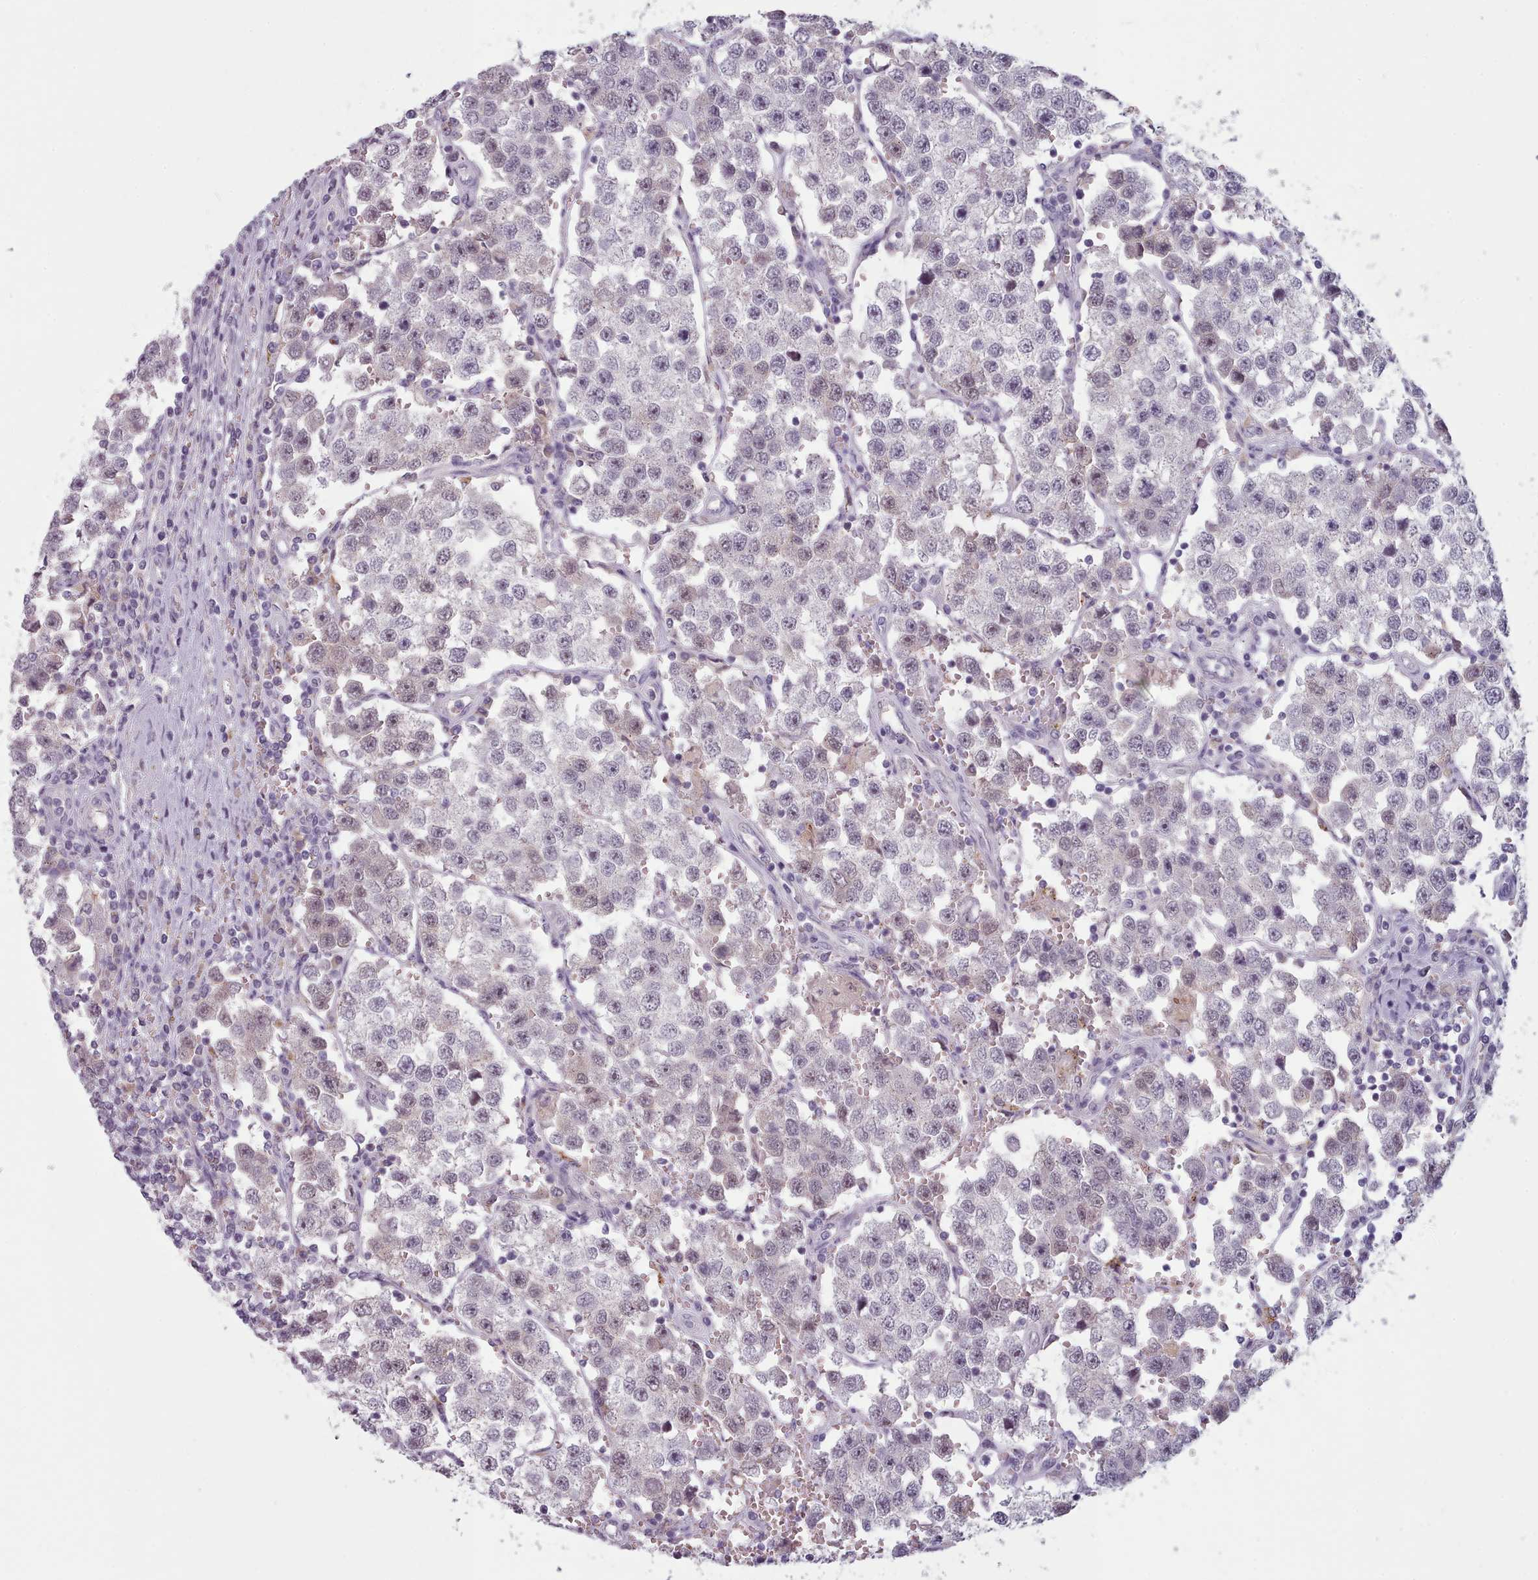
{"staining": {"intensity": "weak", "quantity": "<25%", "location": "nuclear"}, "tissue": "testis cancer", "cell_type": "Tumor cells", "image_type": "cancer", "snomed": [{"axis": "morphology", "description": "Seminoma, NOS"}, {"axis": "topography", "description": "Testis"}], "caption": "Immunohistochemical staining of human testis cancer exhibits no significant expression in tumor cells.", "gene": "PBX4", "patient": {"sex": "male", "age": 37}}